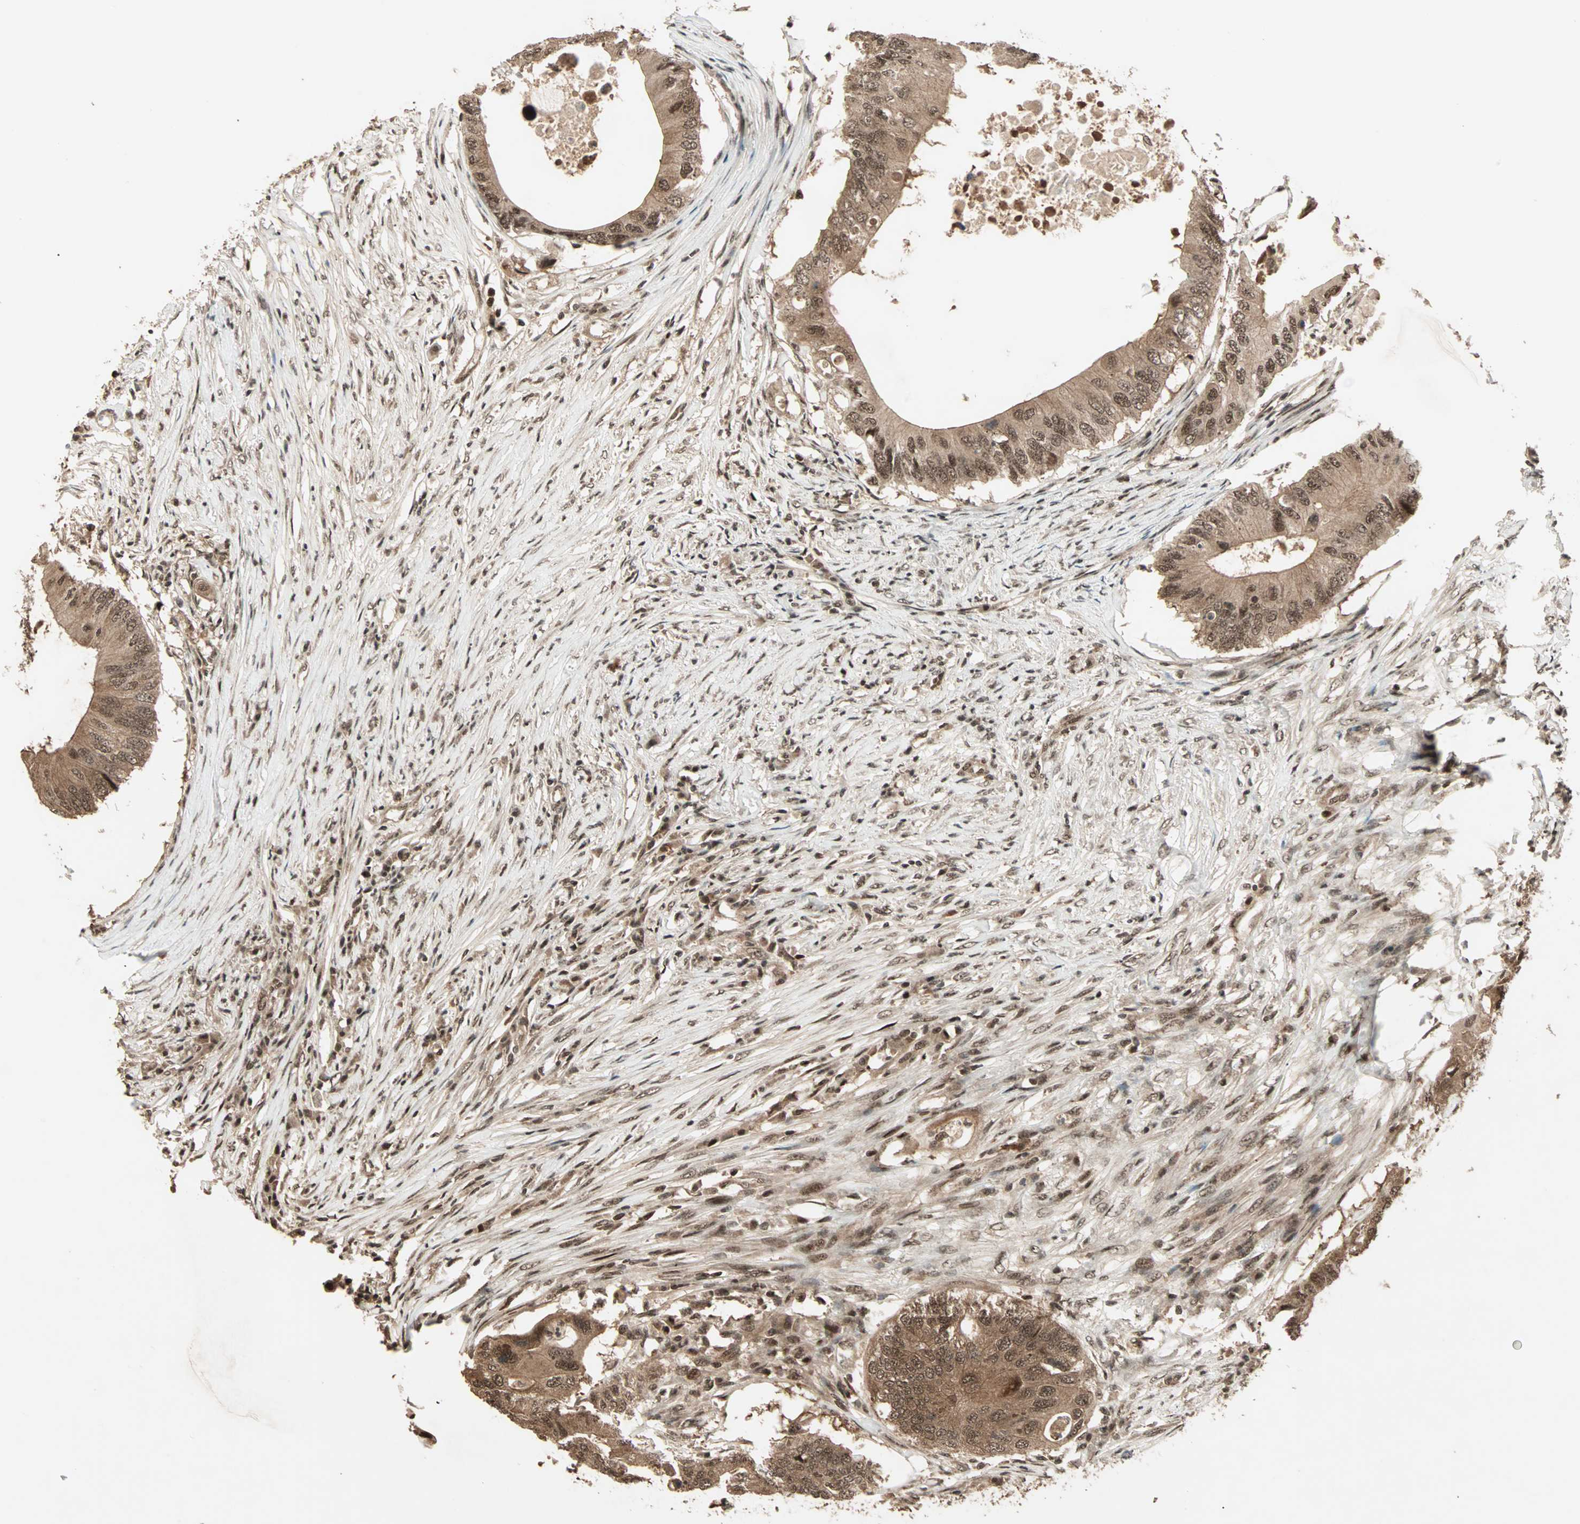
{"staining": {"intensity": "strong", "quantity": ">75%", "location": "cytoplasmic/membranous,nuclear"}, "tissue": "colorectal cancer", "cell_type": "Tumor cells", "image_type": "cancer", "snomed": [{"axis": "morphology", "description": "Adenocarcinoma, NOS"}, {"axis": "topography", "description": "Colon"}], "caption": "A brown stain shows strong cytoplasmic/membranous and nuclear staining of a protein in human colorectal adenocarcinoma tumor cells. (DAB = brown stain, brightfield microscopy at high magnification).", "gene": "ZNF44", "patient": {"sex": "male", "age": 71}}